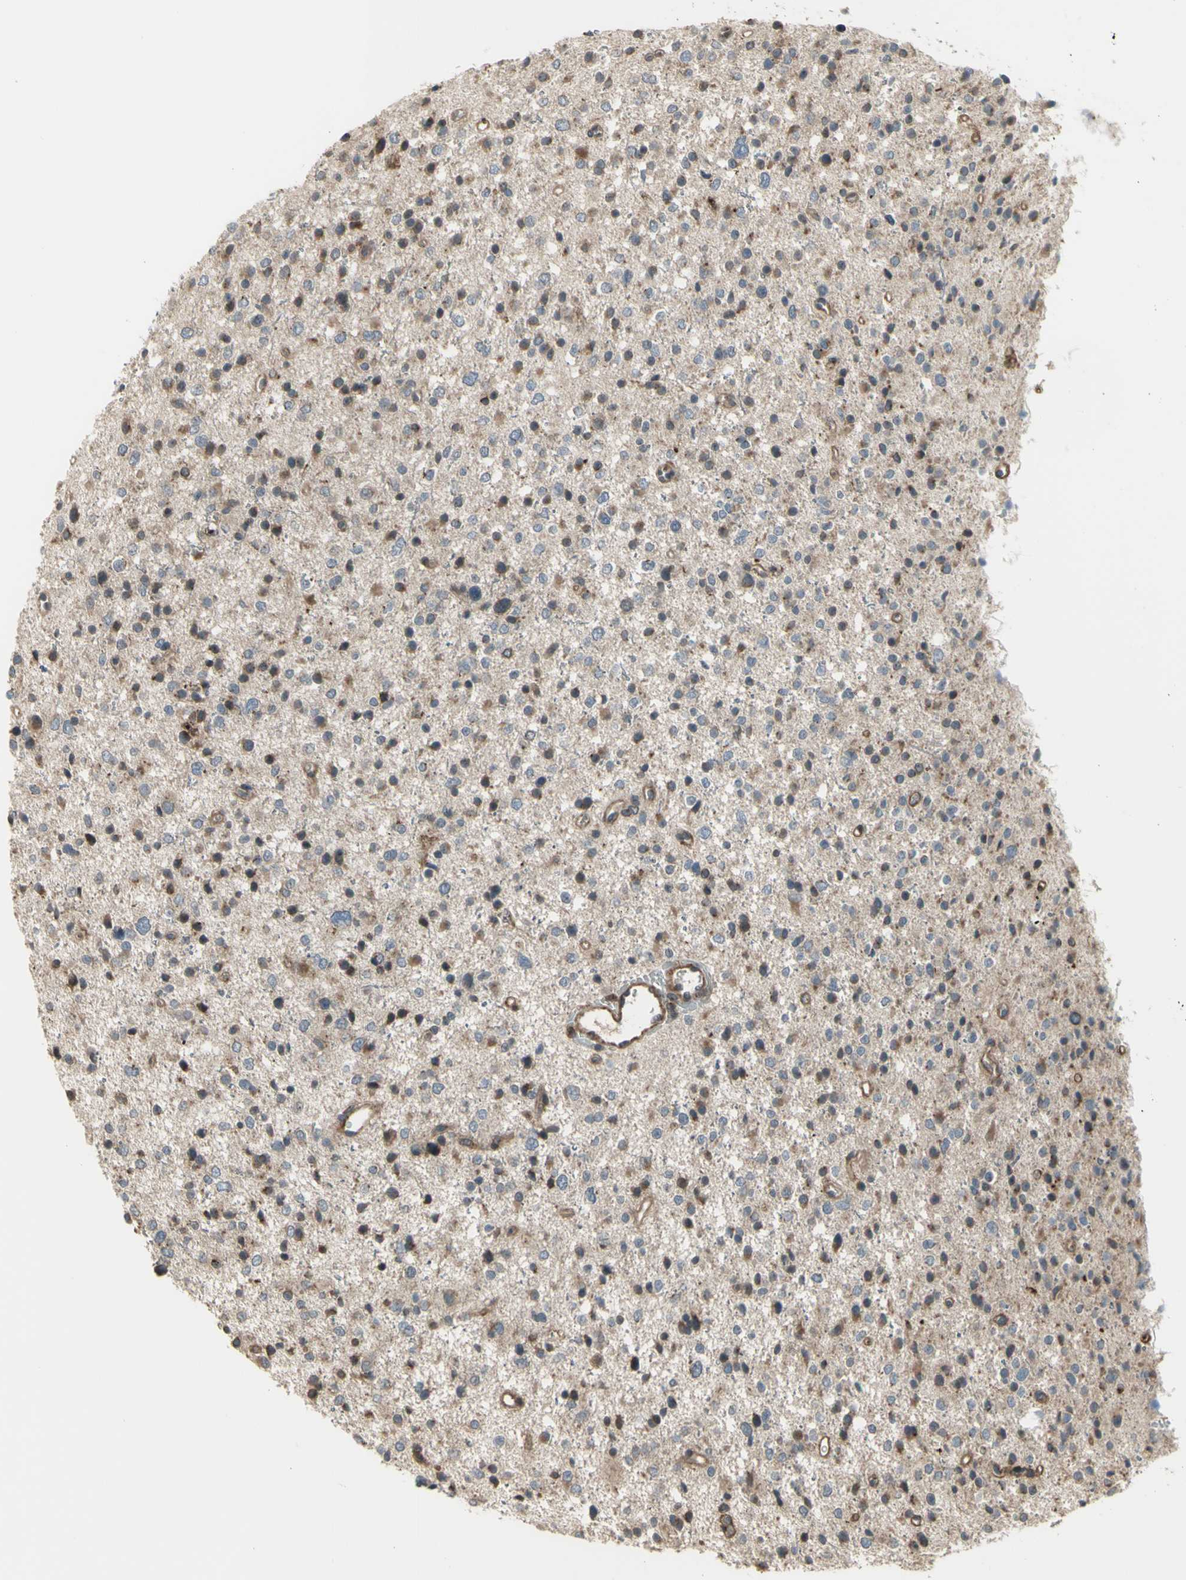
{"staining": {"intensity": "weak", "quantity": "25%-75%", "location": "cytoplasmic/membranous"}, "tissue": "glioma", "cell_type": "Tumor cells", "image_type": "cancer", "snomed": [{"axis": "morphology", "description": "Glioma, malignant, Low grade"}, {"axis": "topography", "description": "Brain"}], "caption": "The micrograph displays immunohistochemical staining of glioma. There is weak cytoplasmic/membranous expression is identified in approximately 25%-75% of tumor cells.", "gene": "SLC39A9", "patient": {"sex": "female", "age": 37}}